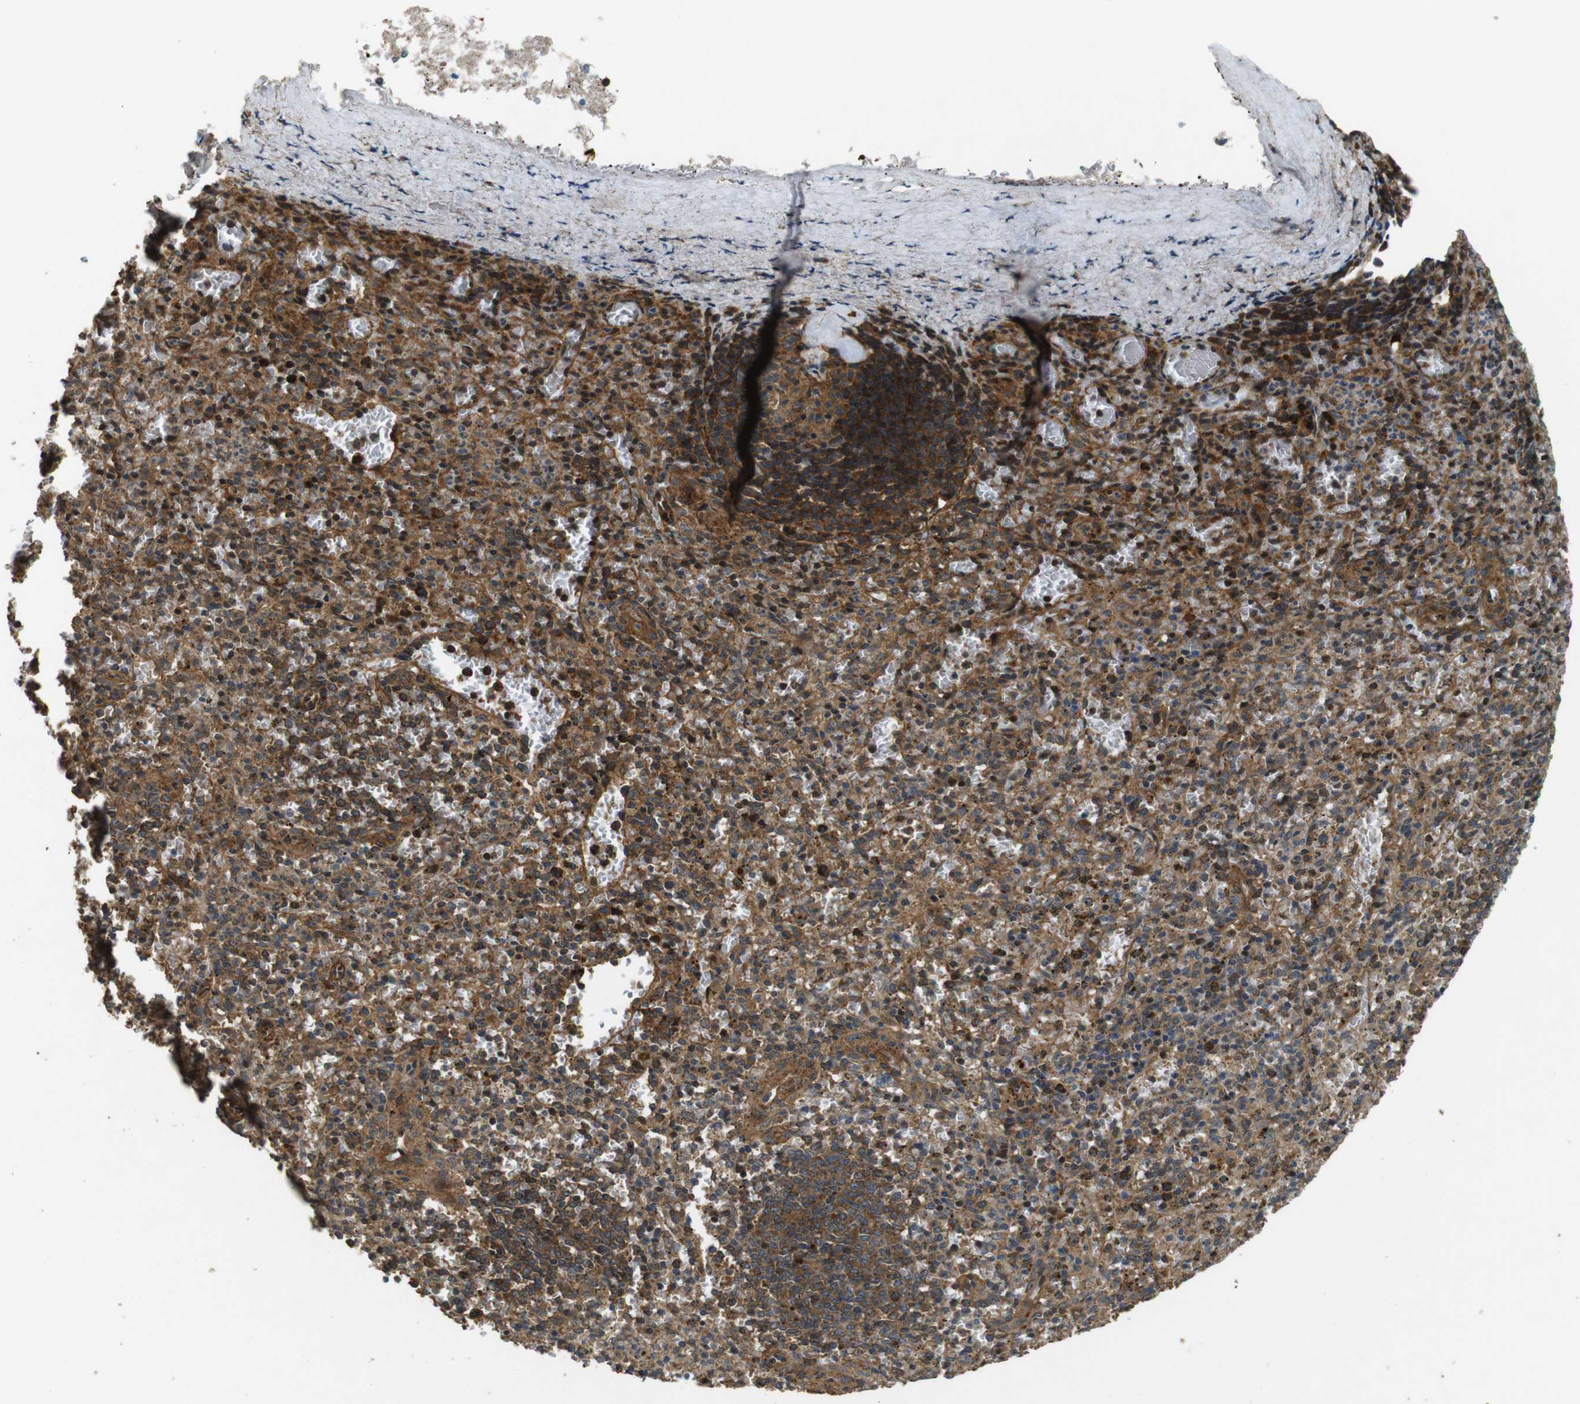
{"staining": {"intensity": "moderate", "quantity": ">75%", "location": "cytoplasmic/membranous"}, "tissue": "spleen", "cell_type": "Cells in red pulp", "image_type": "normal", "snomed": [{"axis": "morphology", "description": "Normal tissue, NOS"}, {"axis": "topography", "description": "Spleen"}], "caption": "About >75% of cells in red pulp in unremarkable human spleen demonstrate moderate cytoplasmic/membranous protein staining as visualized by brown immunohistochemical staining.", "gene": "BNIP3", "patient": {"sex": "male", "age": 72}}